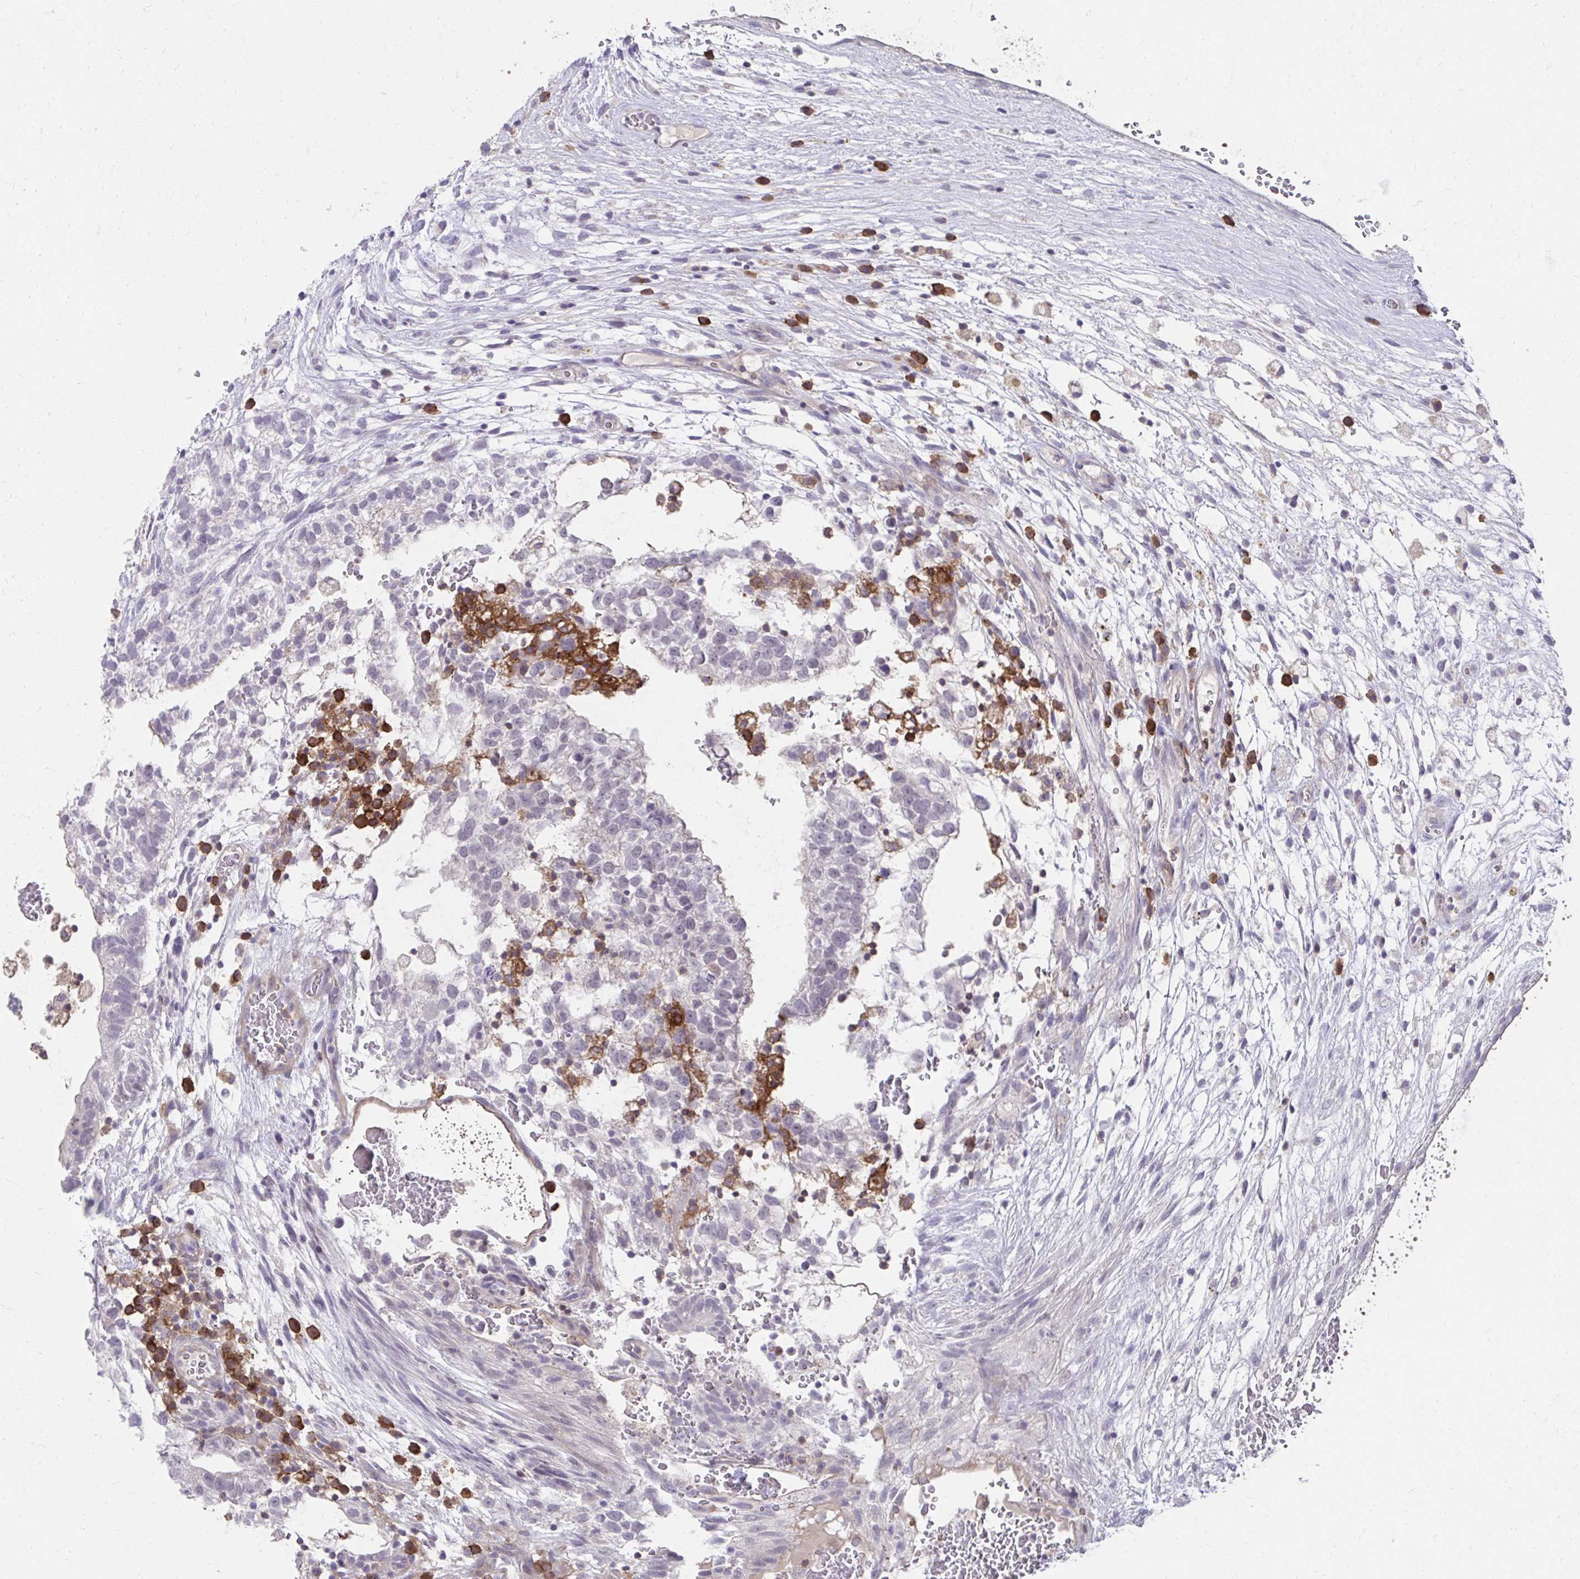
{"staining": {"intensity": "negative", "quantity": "none", "location": "none"}, "tissue": "testis cancer", "cell_type": "Tumor cells", "image_type": "cancer", "snomed": [{"axis": "morphology", "description": "Normal tissue, NOS"}, {"axis": "morphology", "description": "Carcinoma, Embryonal, NOS"}, {"axis": "topography", "description": "Testis"}], "caption": "Human embryonal carcinoma (testis) stained for a protein using IHC demonstrates no staining in tumor cells.", "gene": "SLAMF7", "patient": {"sex": "male", "age": 32}}